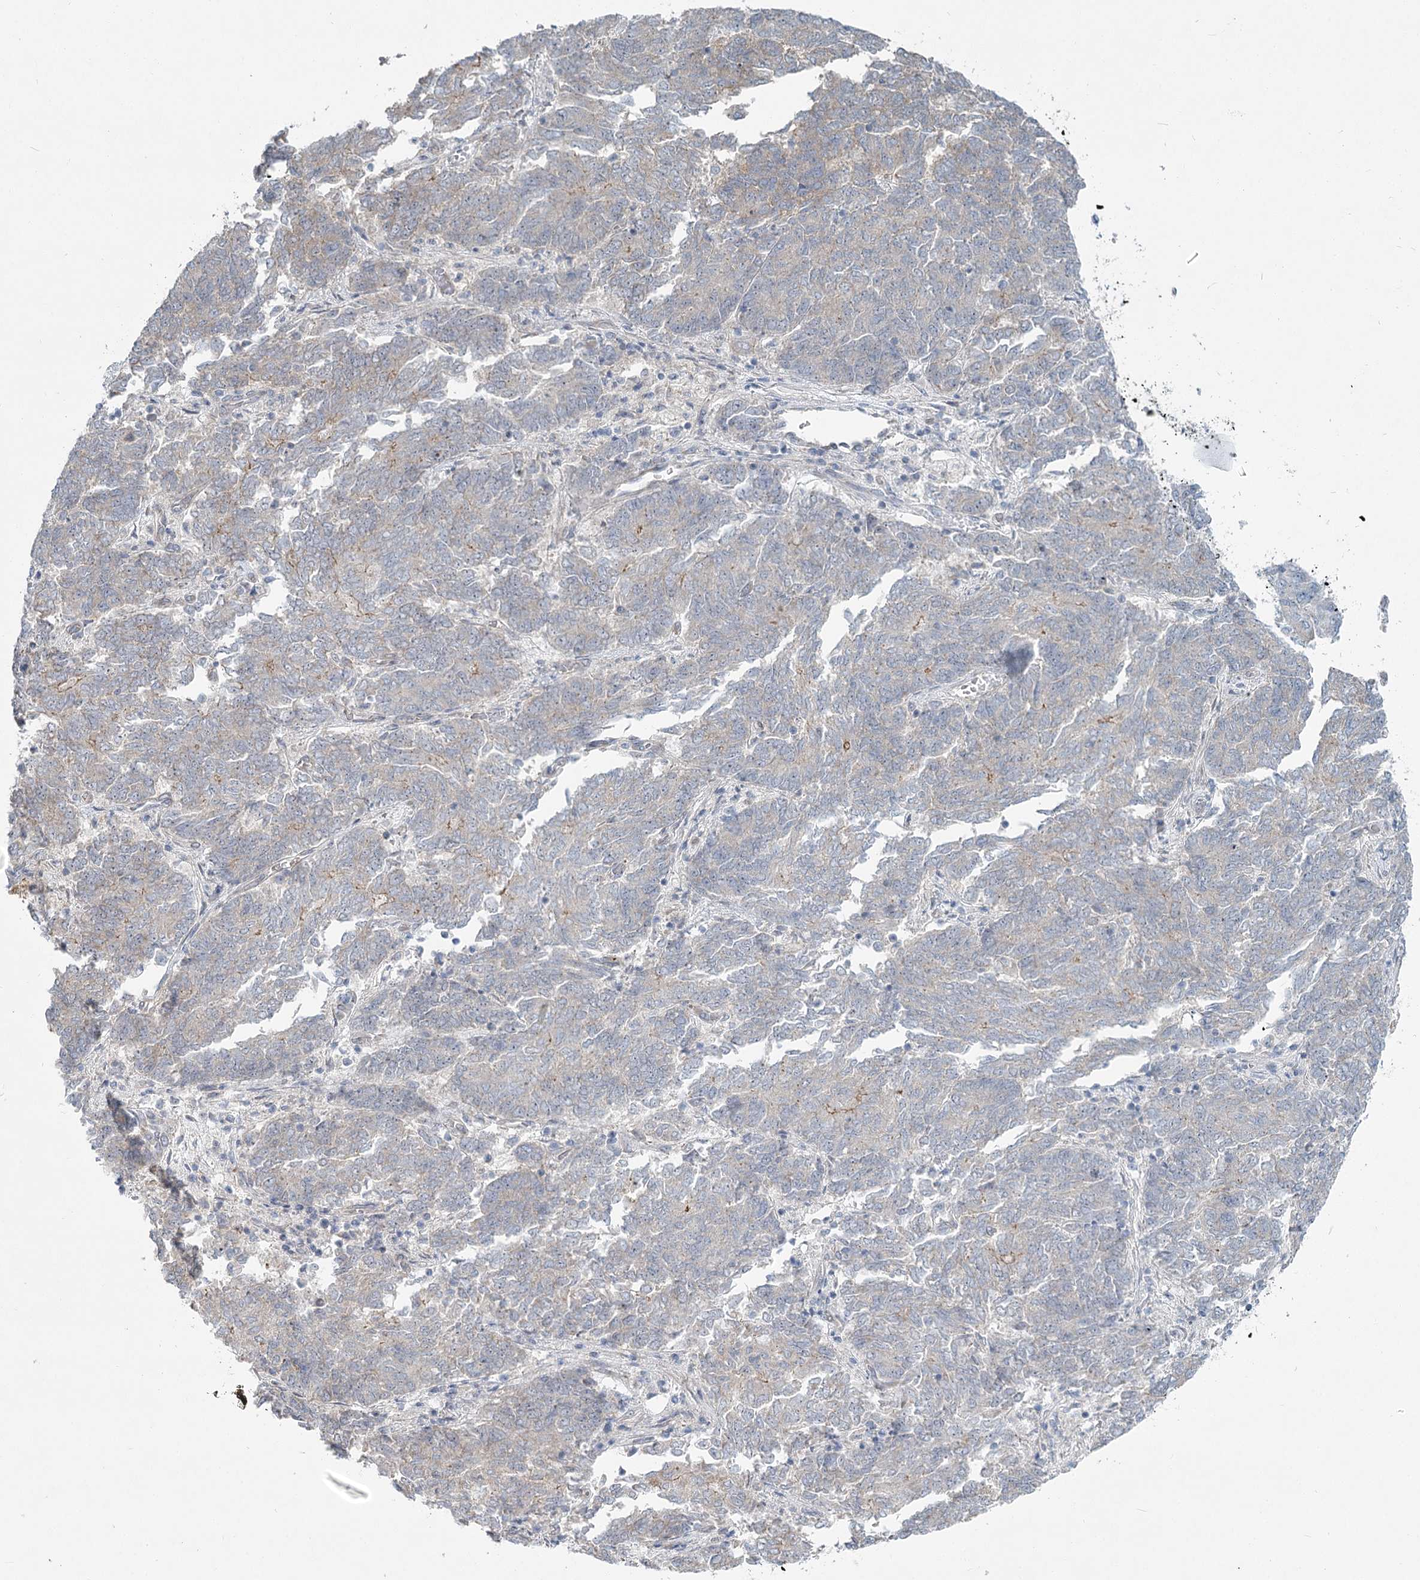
{"staining": {"intensity": "negative", "quantity": "none", "location": "none"}, "tissue": "endometrial cancer", "cell_type": "Tumor cells", "image_type": "cancer", "snomed": [{"axis": "morphology", "description": "Adenocarcinoma, NOS"}, {"axis": "topography", "description": "Endometrium"}], "caption": "Photomicrograph shows no protein staining in tumor cells of endometrial cancer tissue.", "gene": "SPINK13", "patient": {"sex": "female", "age": 80}}